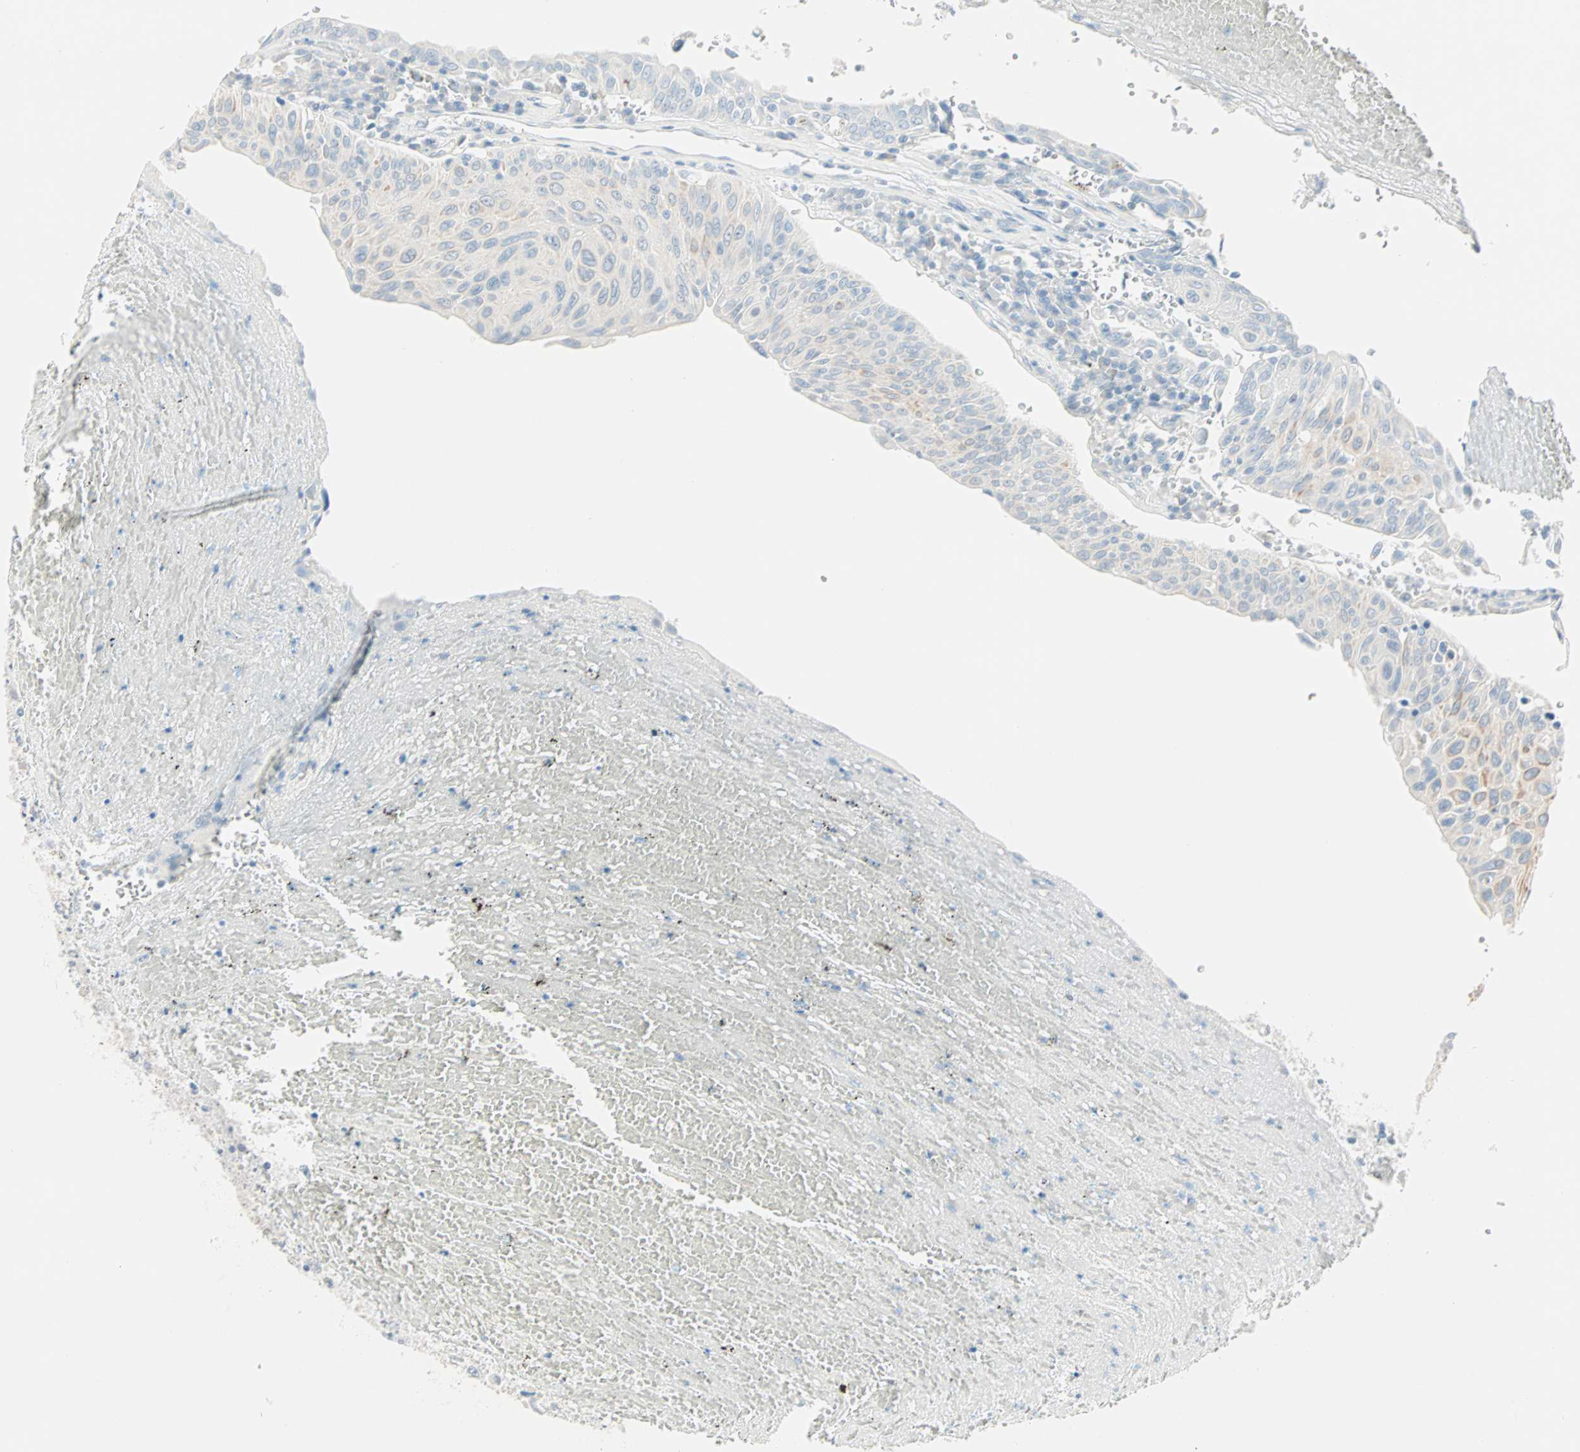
{"staining": {"intensity": "negative", "quantity": "none", "location": "none"}, "tissue": "urothelial cancer", "cell_type": "Tumor cells", "image_type": "cancer", "snomed": [{"axis": "morphology", "description": "Urothelial carcinoma, High grade"}, {"axis": "topography", "description": "Urinary bladder"}], "caption": "This is an immunohistochemistry photomicrograph of human high-grade urothelial carcinoma. There is no staining in tumor cells.", "gene": "SULT1C2", "patient": {"sex": "male", "age": 66}}